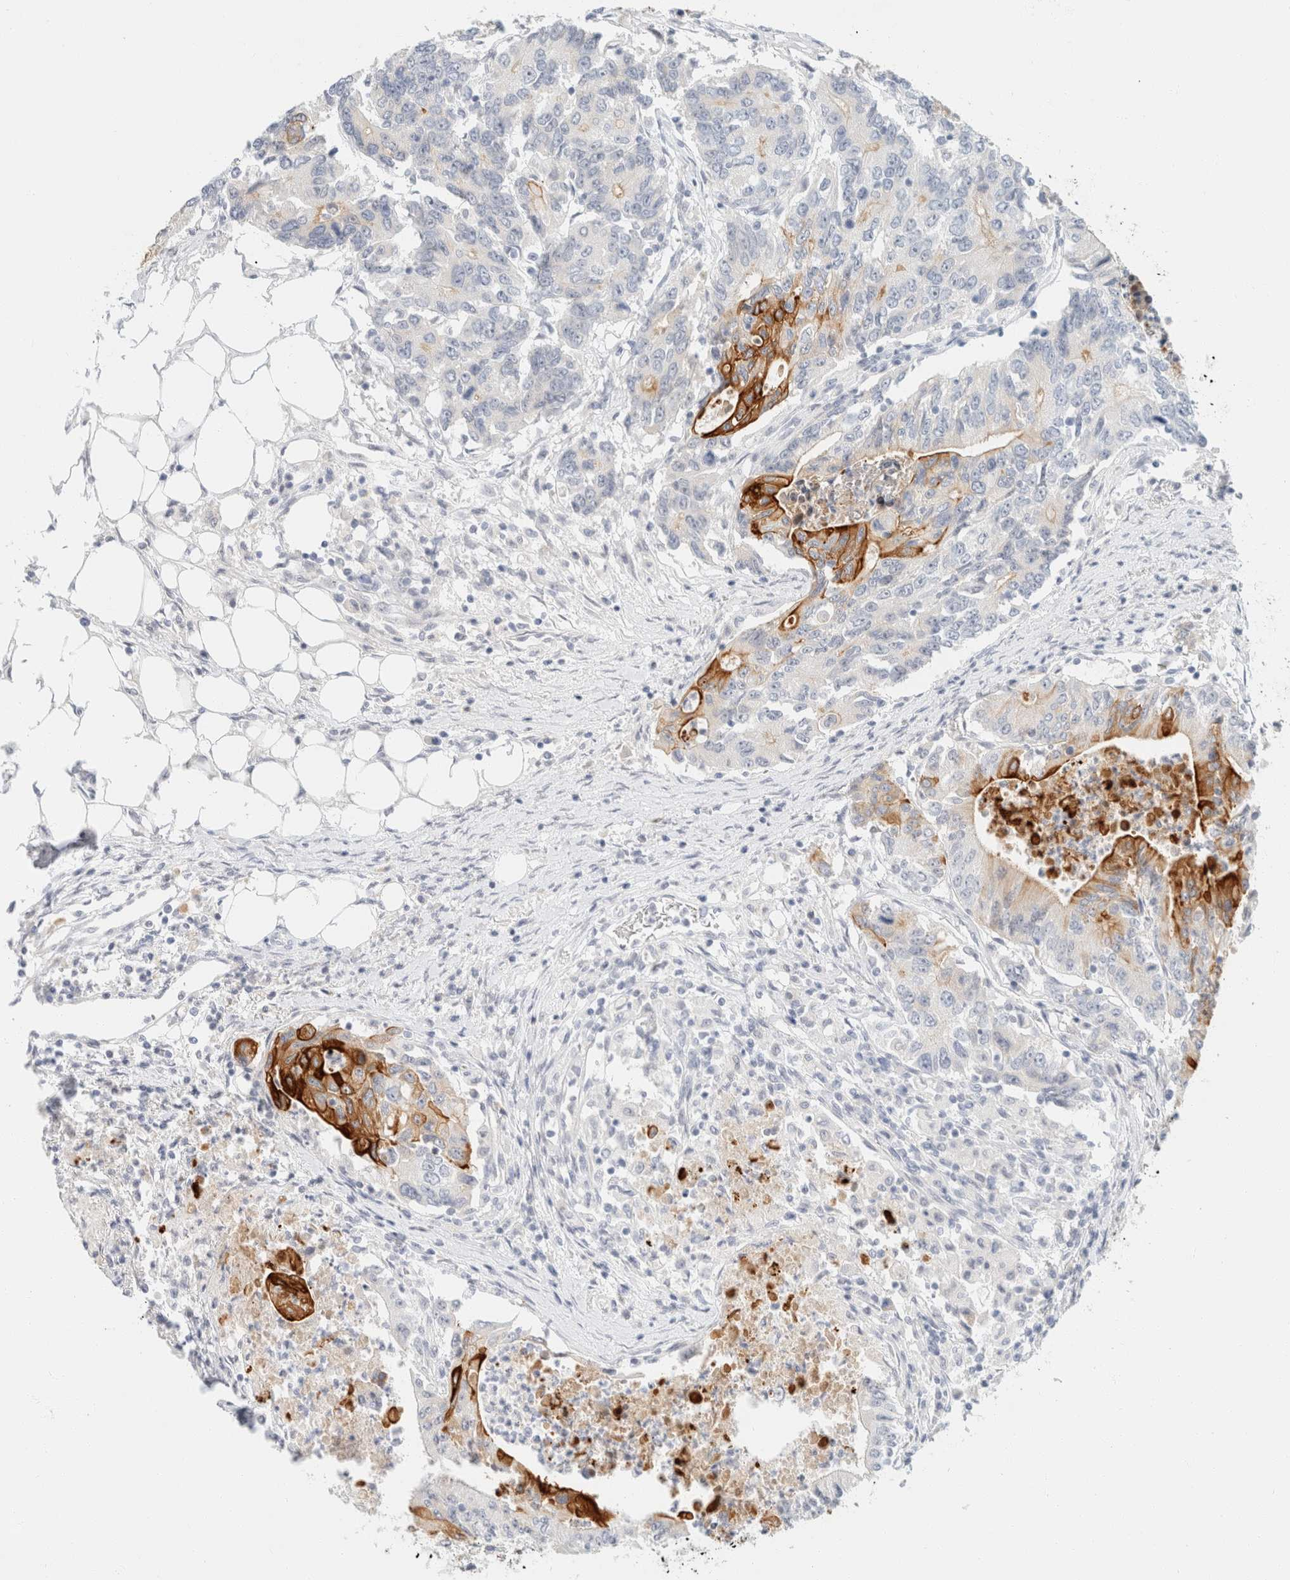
{"staining": {"intensity": "moderate", "quantity": "<25%", "location": "cytoplasmic/membranous"}, "tissue": "colorectal cancer", "cell_type": "Tumor cells", "image_type": "cancer", "snomed": [{"axis": "morphology", "description": "Adenocarcinoma, NOS"}, {"axis": "topography", "description": "Colon"}], "caption": "Immunohistochemical staining of human colorectal cancer reveals low levels of moderate cytoplasmic/membranous protein staining in about <25% of tumor cells.", "gene": "KRT20", "patient": {"sex": "female", "age": 77}}